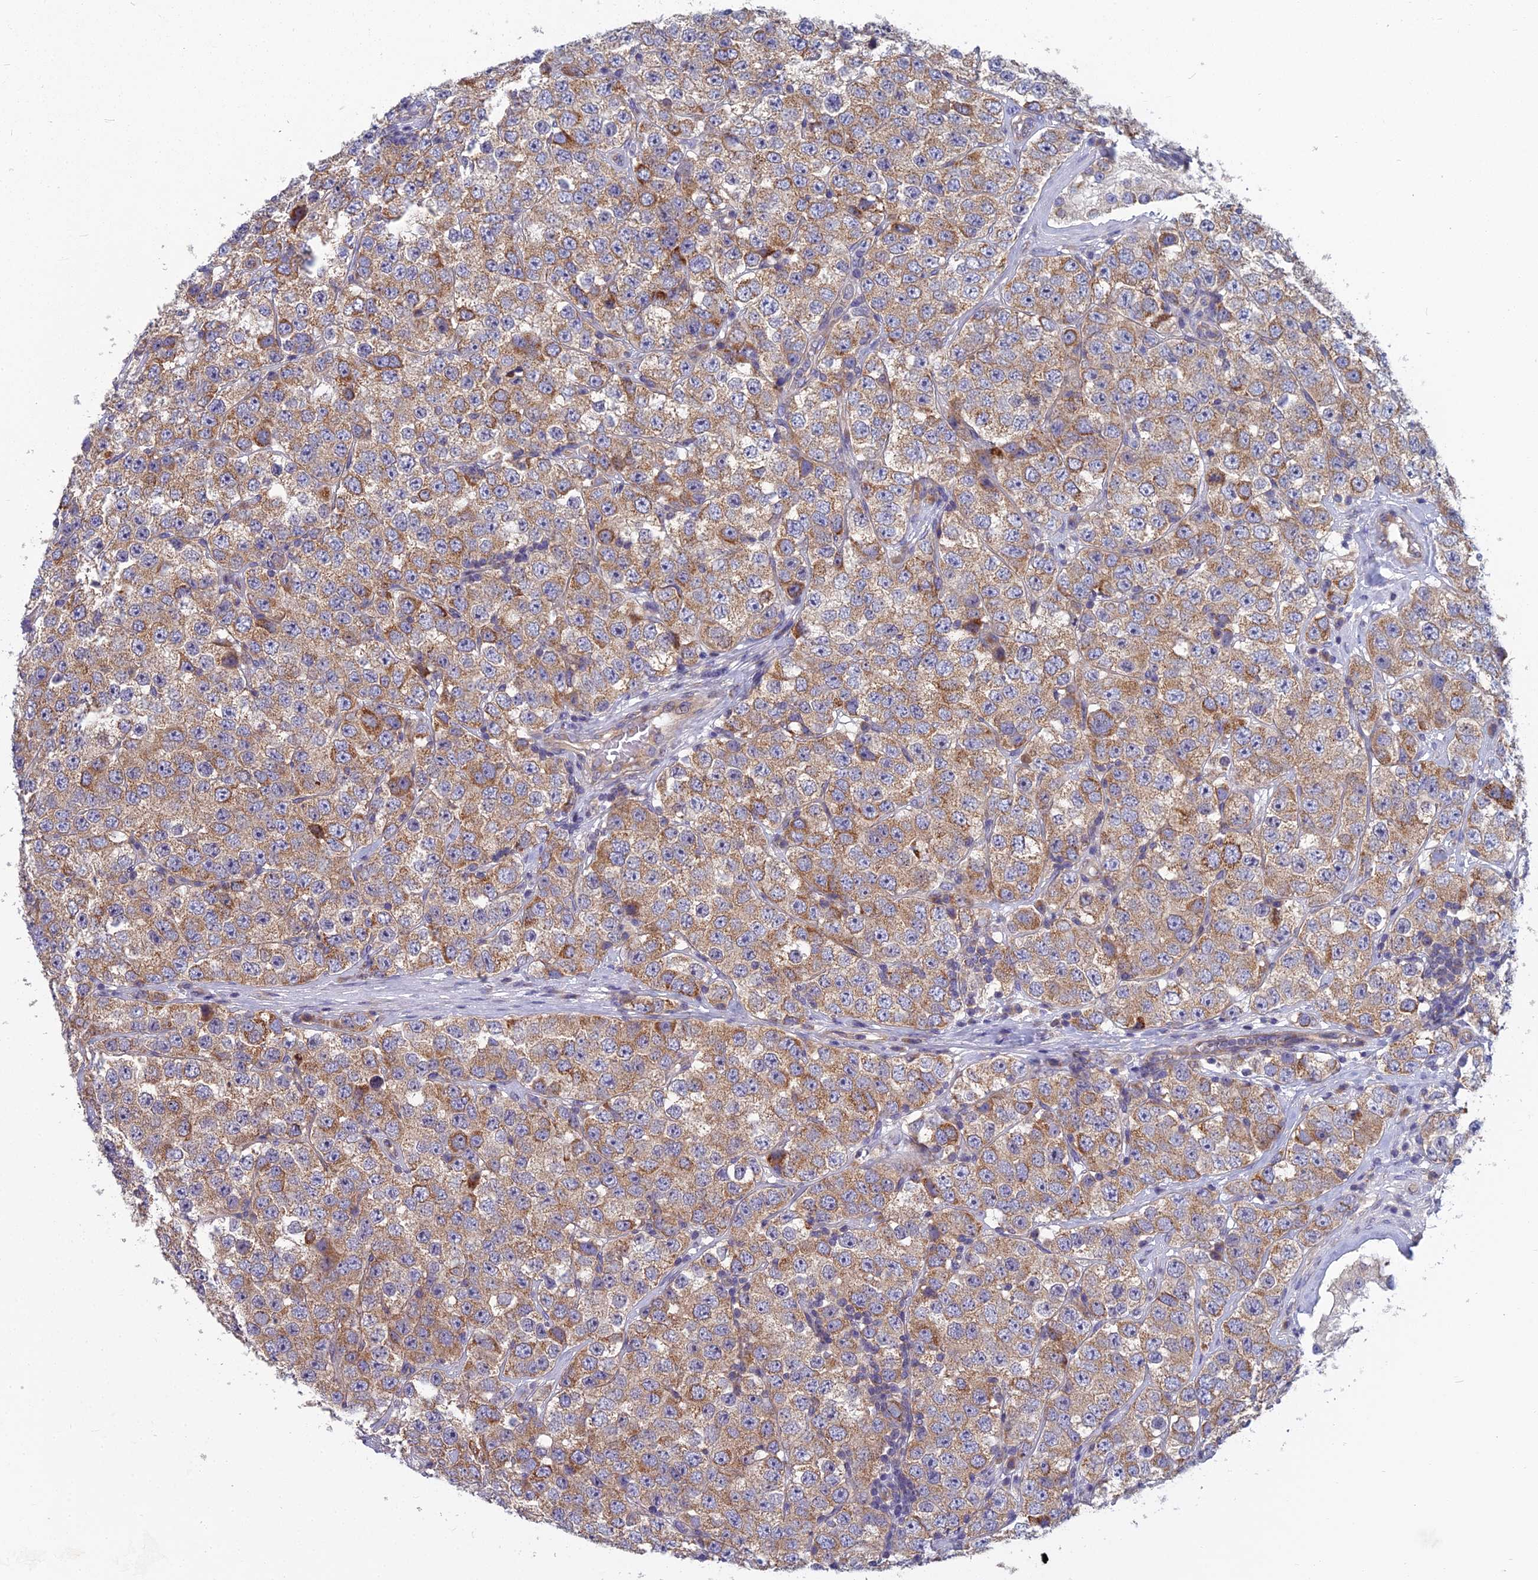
{"staining": {"intensity": "moderate", "quantity": ">75%", "location": "cytoplasmic/membranous"}, "tissue": "testis cancer", "cell_type": "Tumor cells", "image_type": "cancer", "snomed": [{"axis": "morphology", "description": "Seminoma, NOS"}, {"axis": "topography", "description": "Testis"}], "caption": "This is a histology image of immunohistochemistry staining of seminoma (testis), which shows moderate expression in the cytoplasmic/membranous of tumor cells.", "gene": "COX20", "patient": {"sex": "male", "age": 28}}